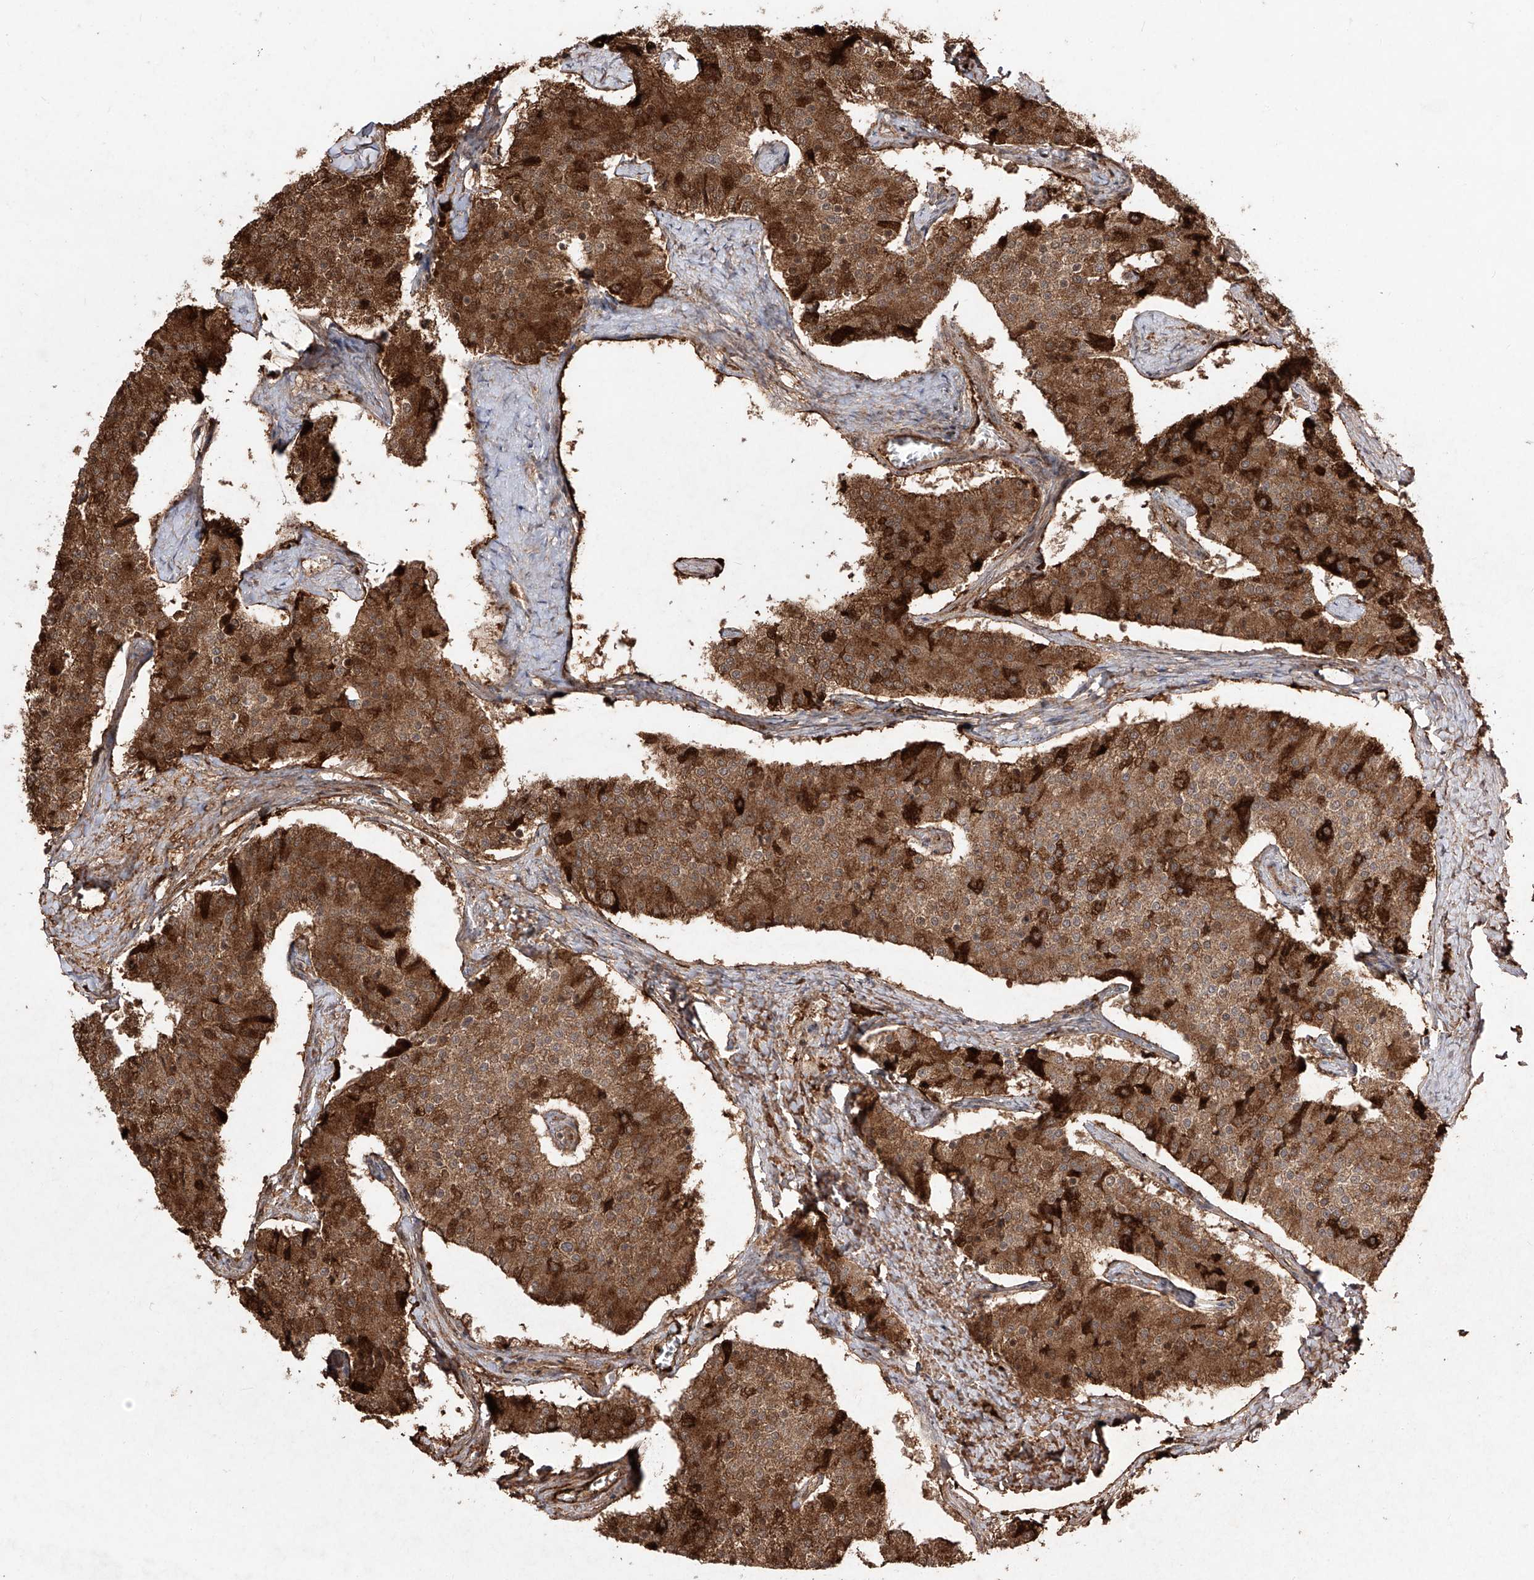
{"staining": {"intensity": "strong", "quantity": ">75%", "location": "cytoplasmic/membranous"}, "tissue": "carcinoid", "cell_type": "Tumor cells", "image_type": "cancer", "snomed": [{"axis": "morphology", "description": "Carcinoid, malignant, NOS"}, {"axis": "topography", "description": "Colon"}], "caption": "Carcinoid stained with a protein marker displays strong staining in tumor cells.", "gene": "SNRNP27", "patient": {"sex": "female", "age": 52}}